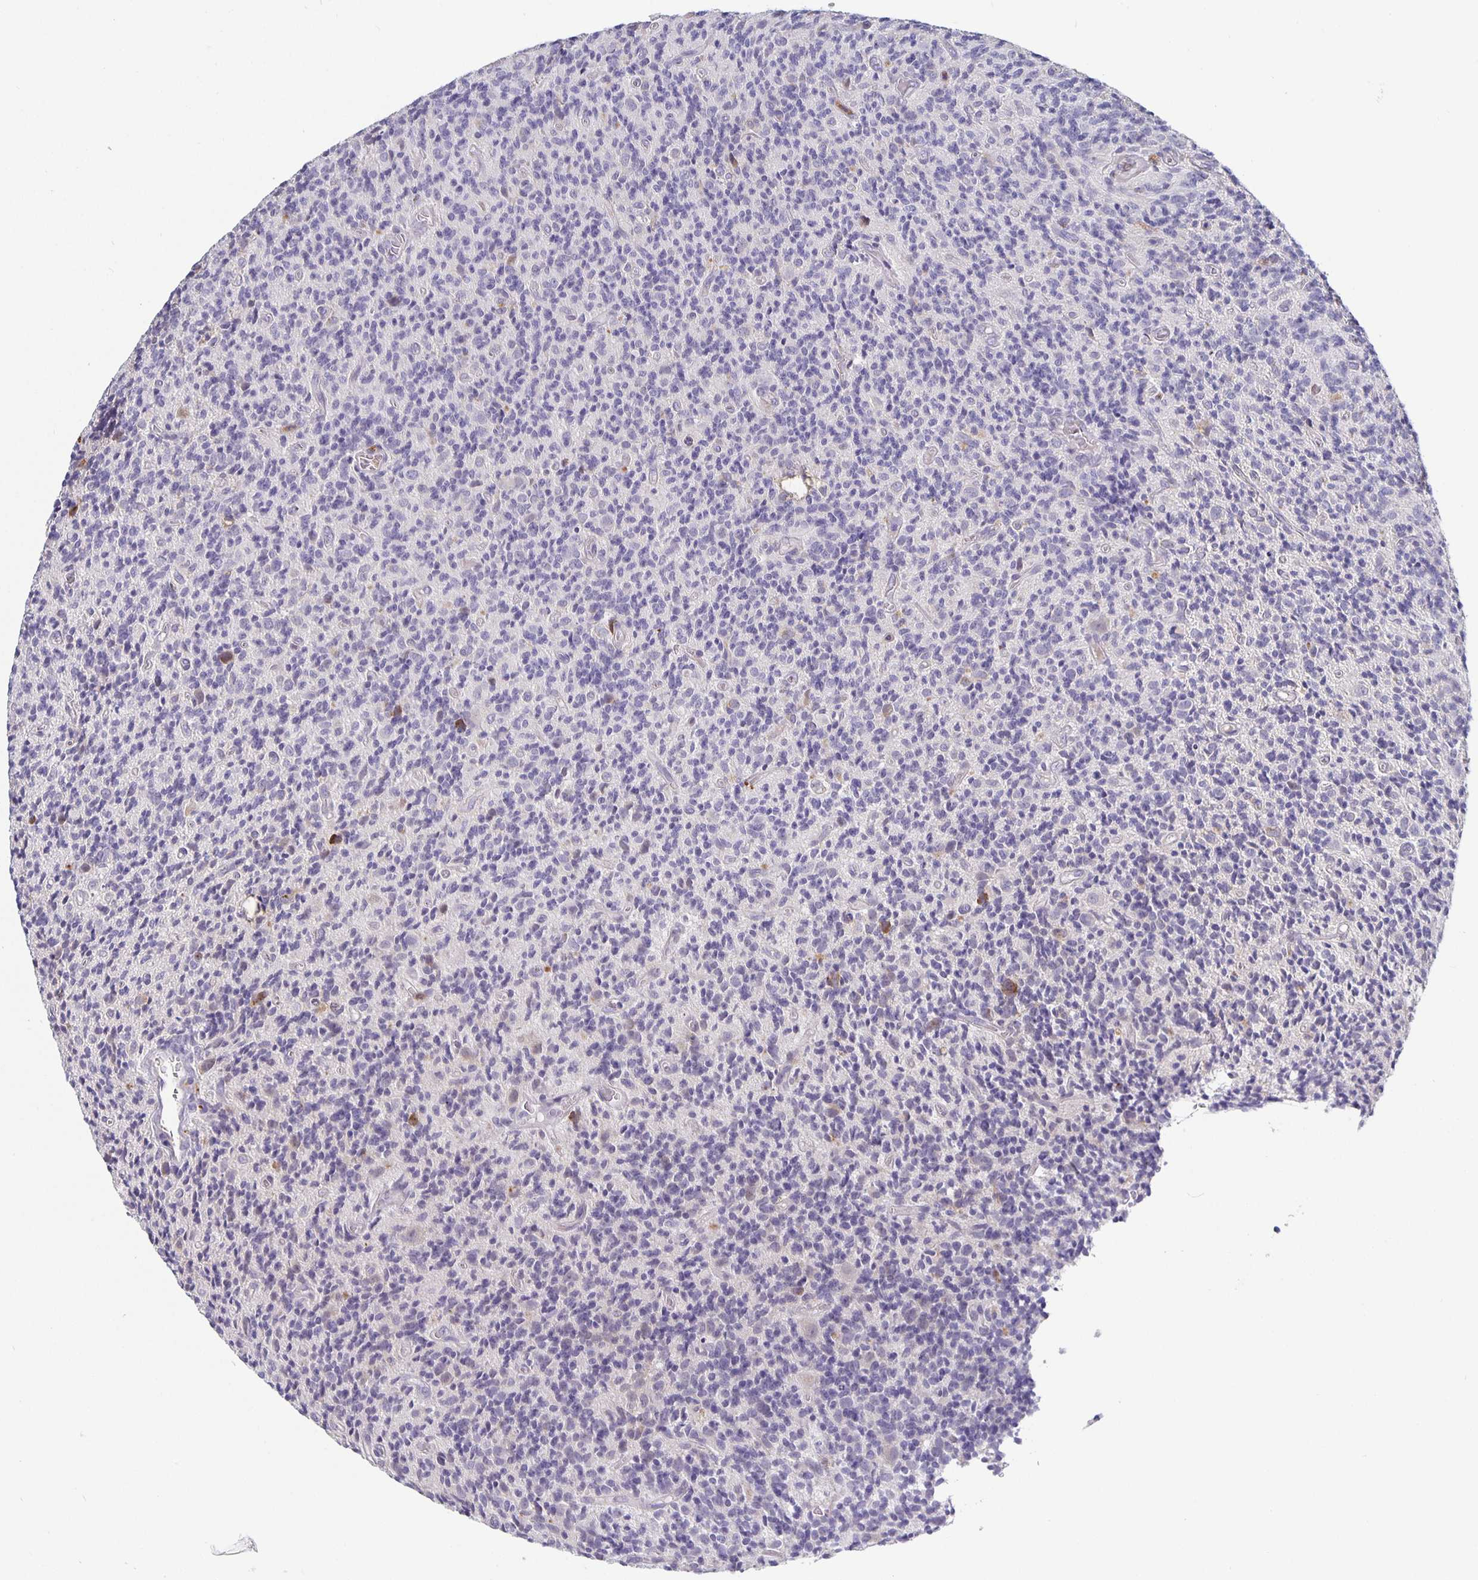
{"staining": {"intensity": "negative", "quantity": "none", "location": "none"}, "tissue": "glioma", "cell_type": "Tumor cells", "image_type": "cancer", "snomed": [{"axis": "morphology", "description": "Glioma, malignant, High grade"}, {"axis": "topography", "description": "Brain"}], "caption": "A photomicrograph of glioma stained for a protein demonstrates no brown staining in tumor cells.", "gene": "GDF15", "patient": {"sex": "male", "age": 76}}